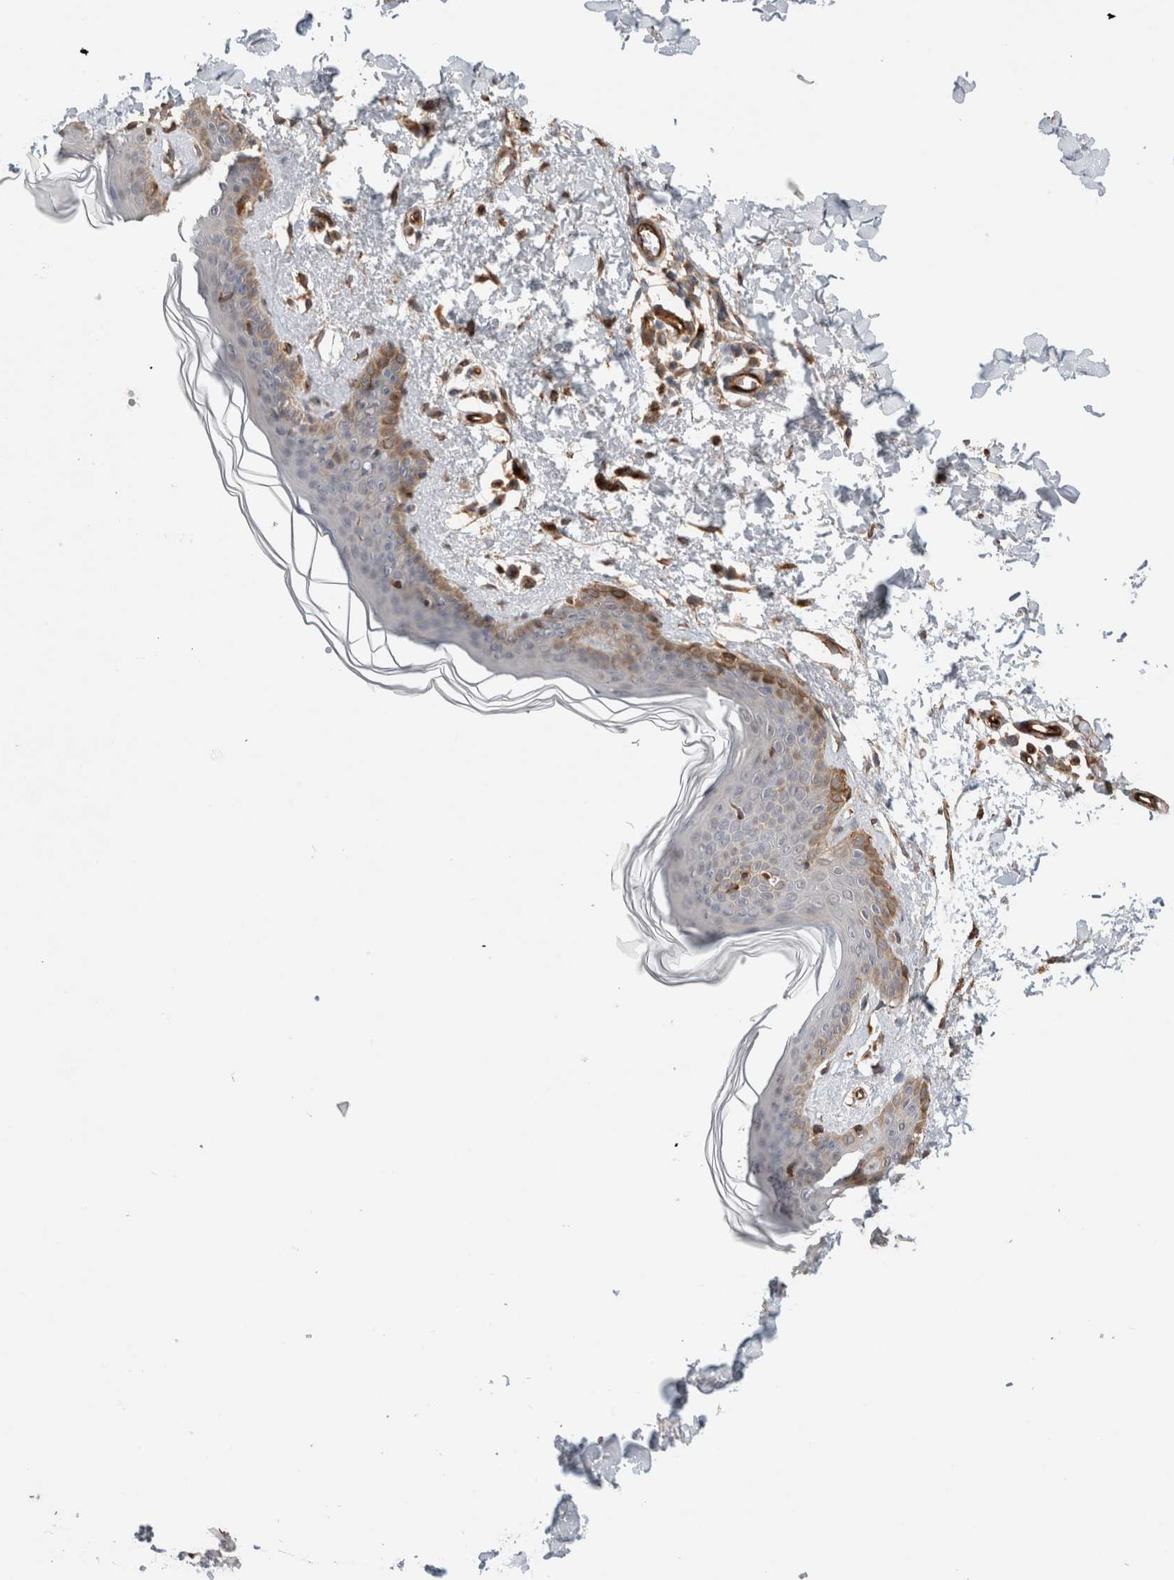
{"staining": {"intensity": "strong", "quantity": ">75%", "location": "cytoplasmic/membranous"}, "tissue": "skin", "cell_type": "Fibroblasts", "image_type": "normal", "snomed": [{"axis": "morphology", "description": "Normal tissue, NOS"}, {"axis": "topography", "description": "Skin"}], "caption": "Strong cytoplasmic/membranous staining for a protein is appreciated in about >75% of fibroblasts of normal skin using immunohistochemistry (IHC).", "gene": "RAB32", "patient": {"sex": "female", "age": 46}}